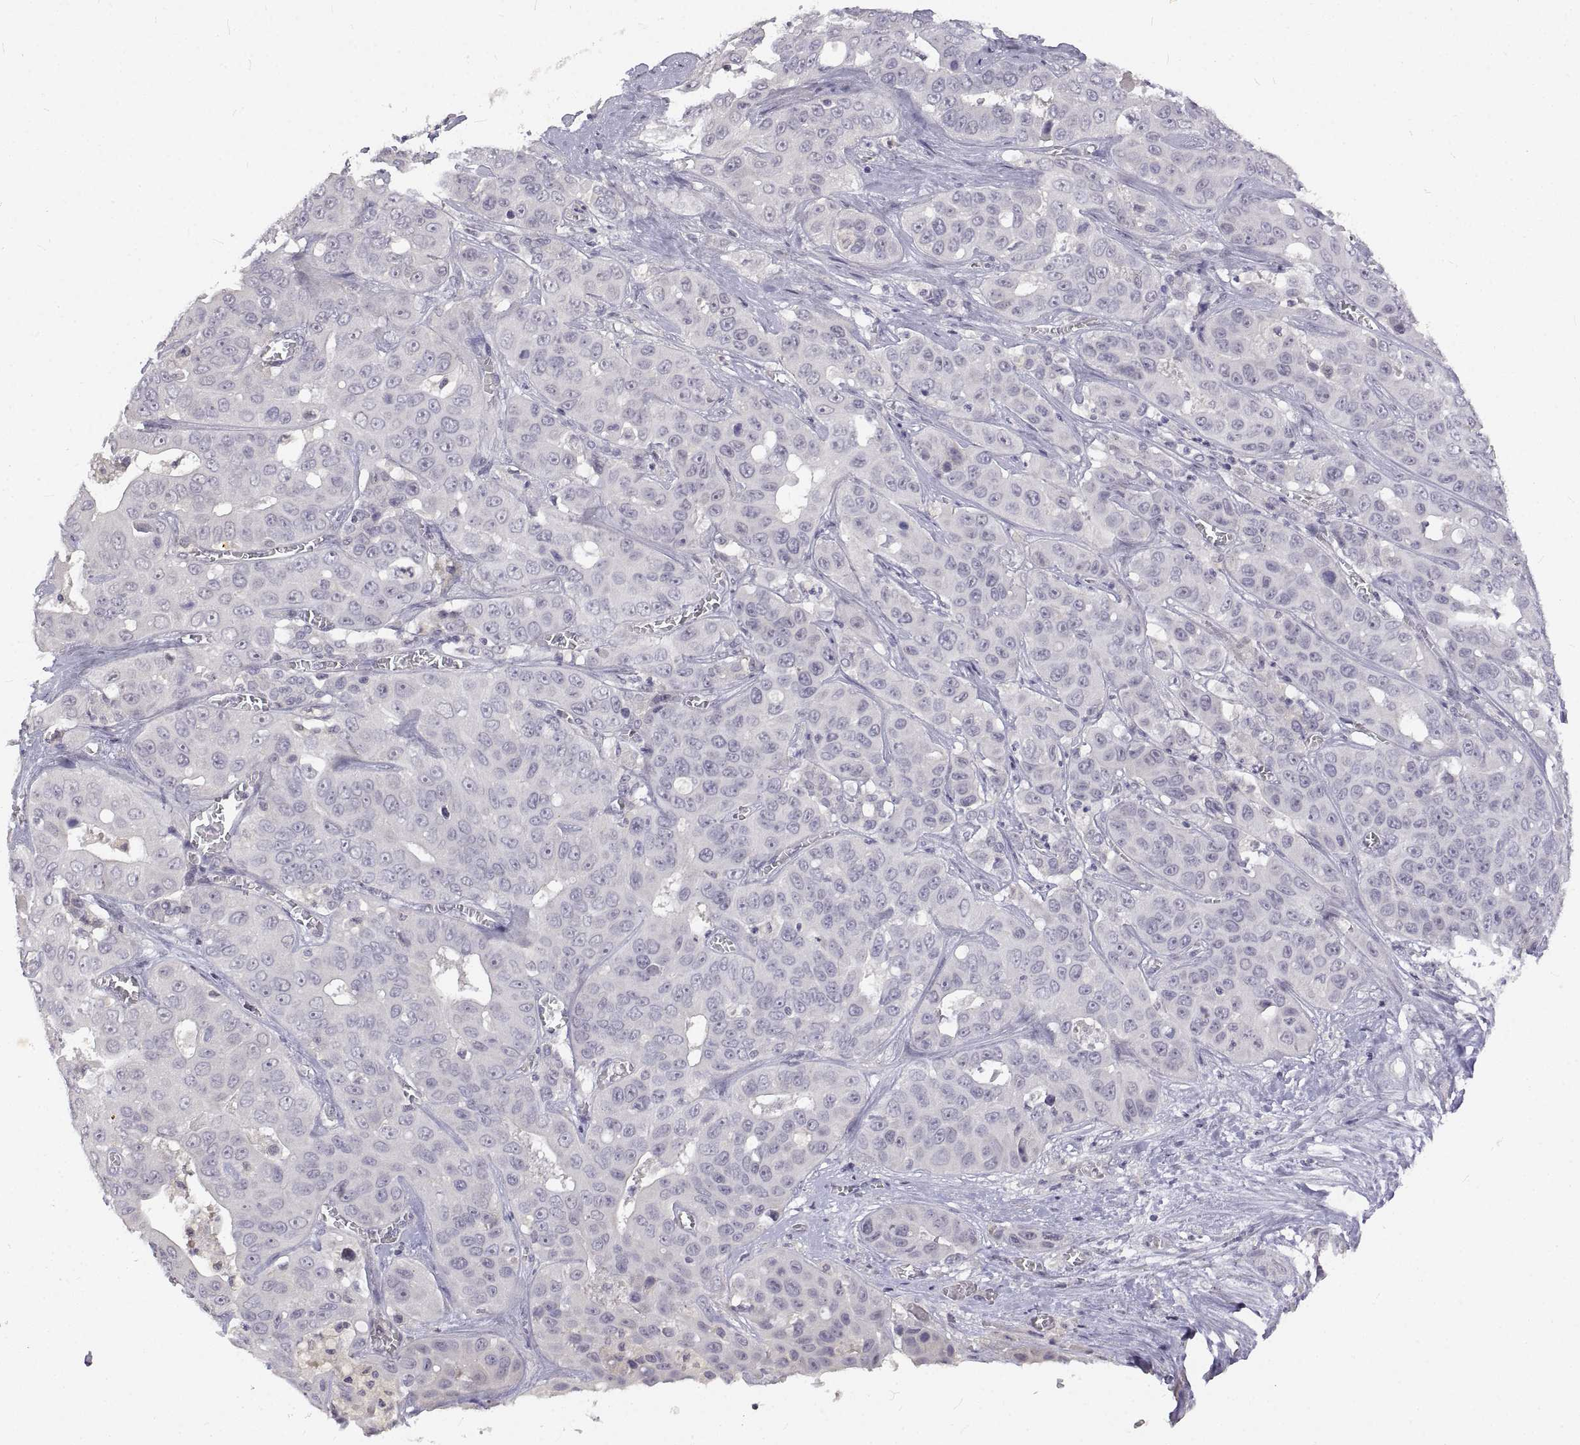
{"staining": {"intensity": "negative", "quantity": "none", "location": "none"}, "tissue": "liver cancer", "cell_type": "Tumor cells", "image_type": "cancer", "snomed": [{"axis": "morphology", "description": "Cholangiocarcinoma"}, {"axis": "topography", "description": "Liver"}], "caption": "Protein analysis of liver cancer (cholangiocarcinoma) exhibits no significant staining in tumor cells.", "gene": "ANO2", "patient": {"sex": "female", "age": 52}}